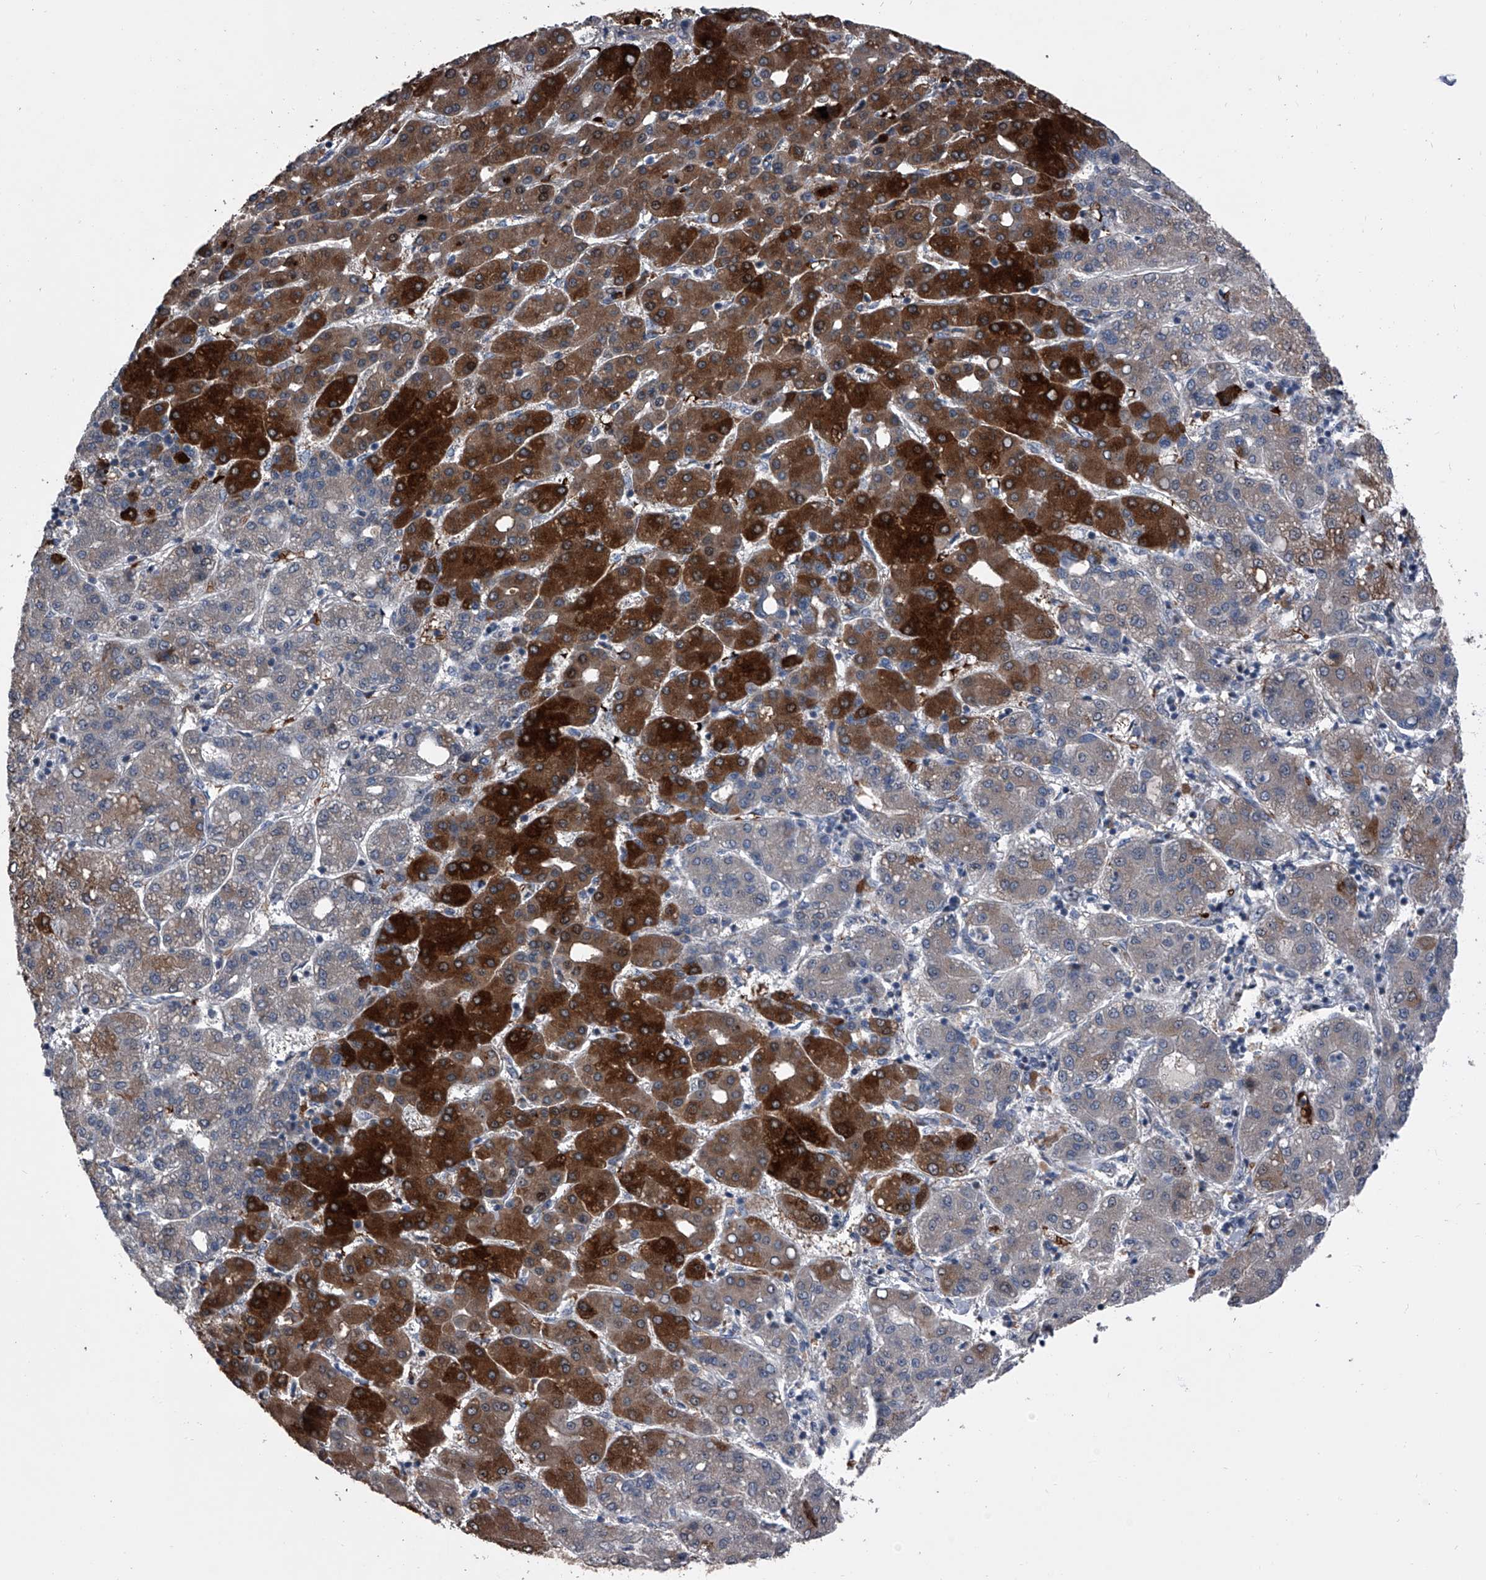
{"staining": {"intensity": "strong", "quantity": "25%-75%", "location": "cytoplasmic/membranous"}, "tissue": "liver cancer", "cell_type": "Tumor cells", "image_type": "cancer", "snomed": [{"axis": "morphology", "description": "Carcinoma, Hepatocellular, NOS"}, {"axis": "topography", "description": "Liver"}], "caption": "A brown stain shows strong cytoplasmic/membranous staining of a protein in human liver hepatocellular carcinoma tumor cells.", "gene": "CEP85L", "patient": {"sex": "male", "age": 65}}